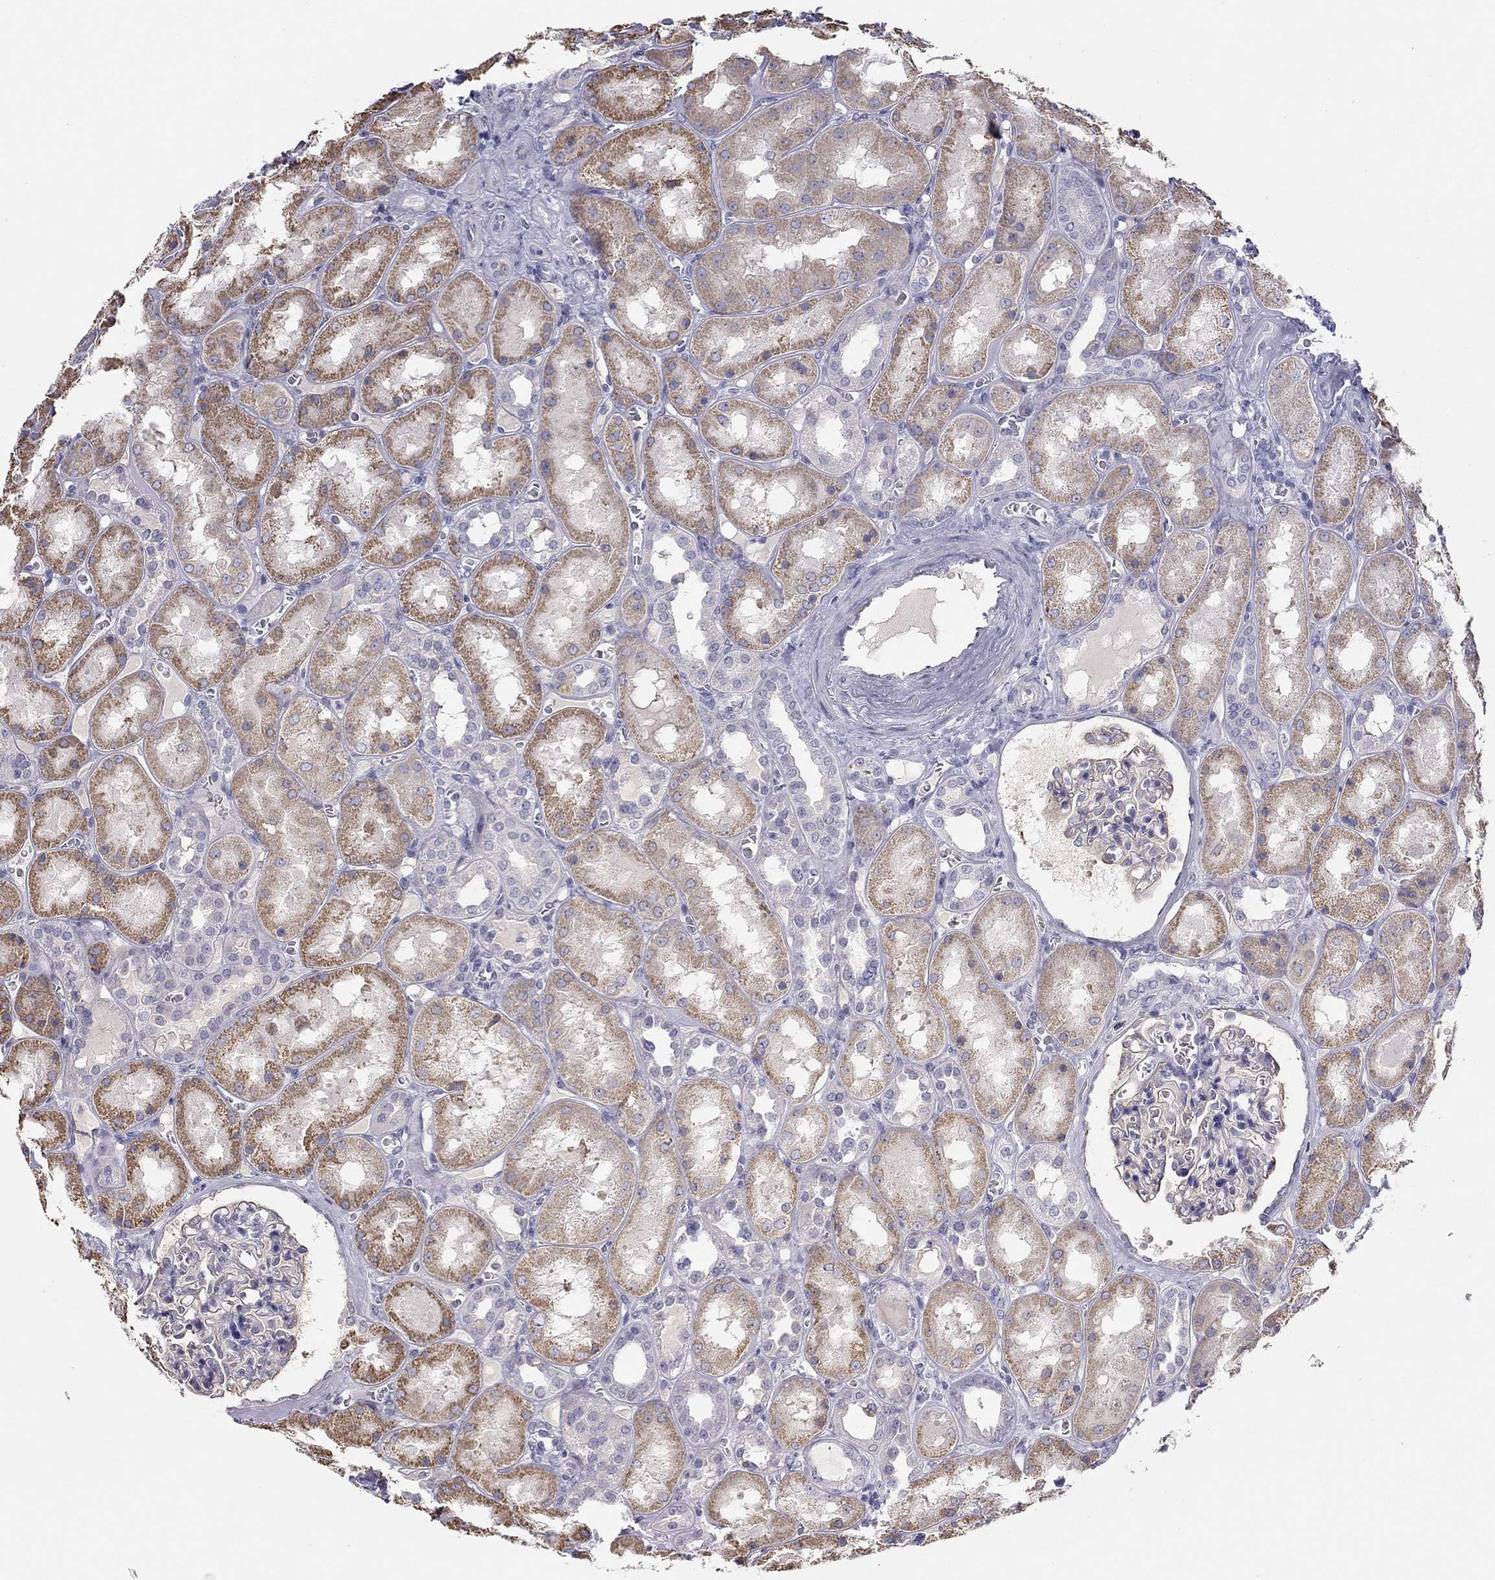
{"staining": {"intensity": "negative", "quantity": "none", "location": "none"}, "tissue": "kidney", "cell_type": "Cells in glomeruli", "image_type": "normal", "snomed": [{"axis": "morphology", "description": "Normal tissue, NOS"}, {"axis": "topography", "description": "Kidney"}], "caption": "An immunohistochemistry (IHC) micrograph of normal kidney is shown. There is no staining in cells in glomeruli of kidney.", "gene": "KCNV2", "patient": {"sex": "male", "age": 73}}